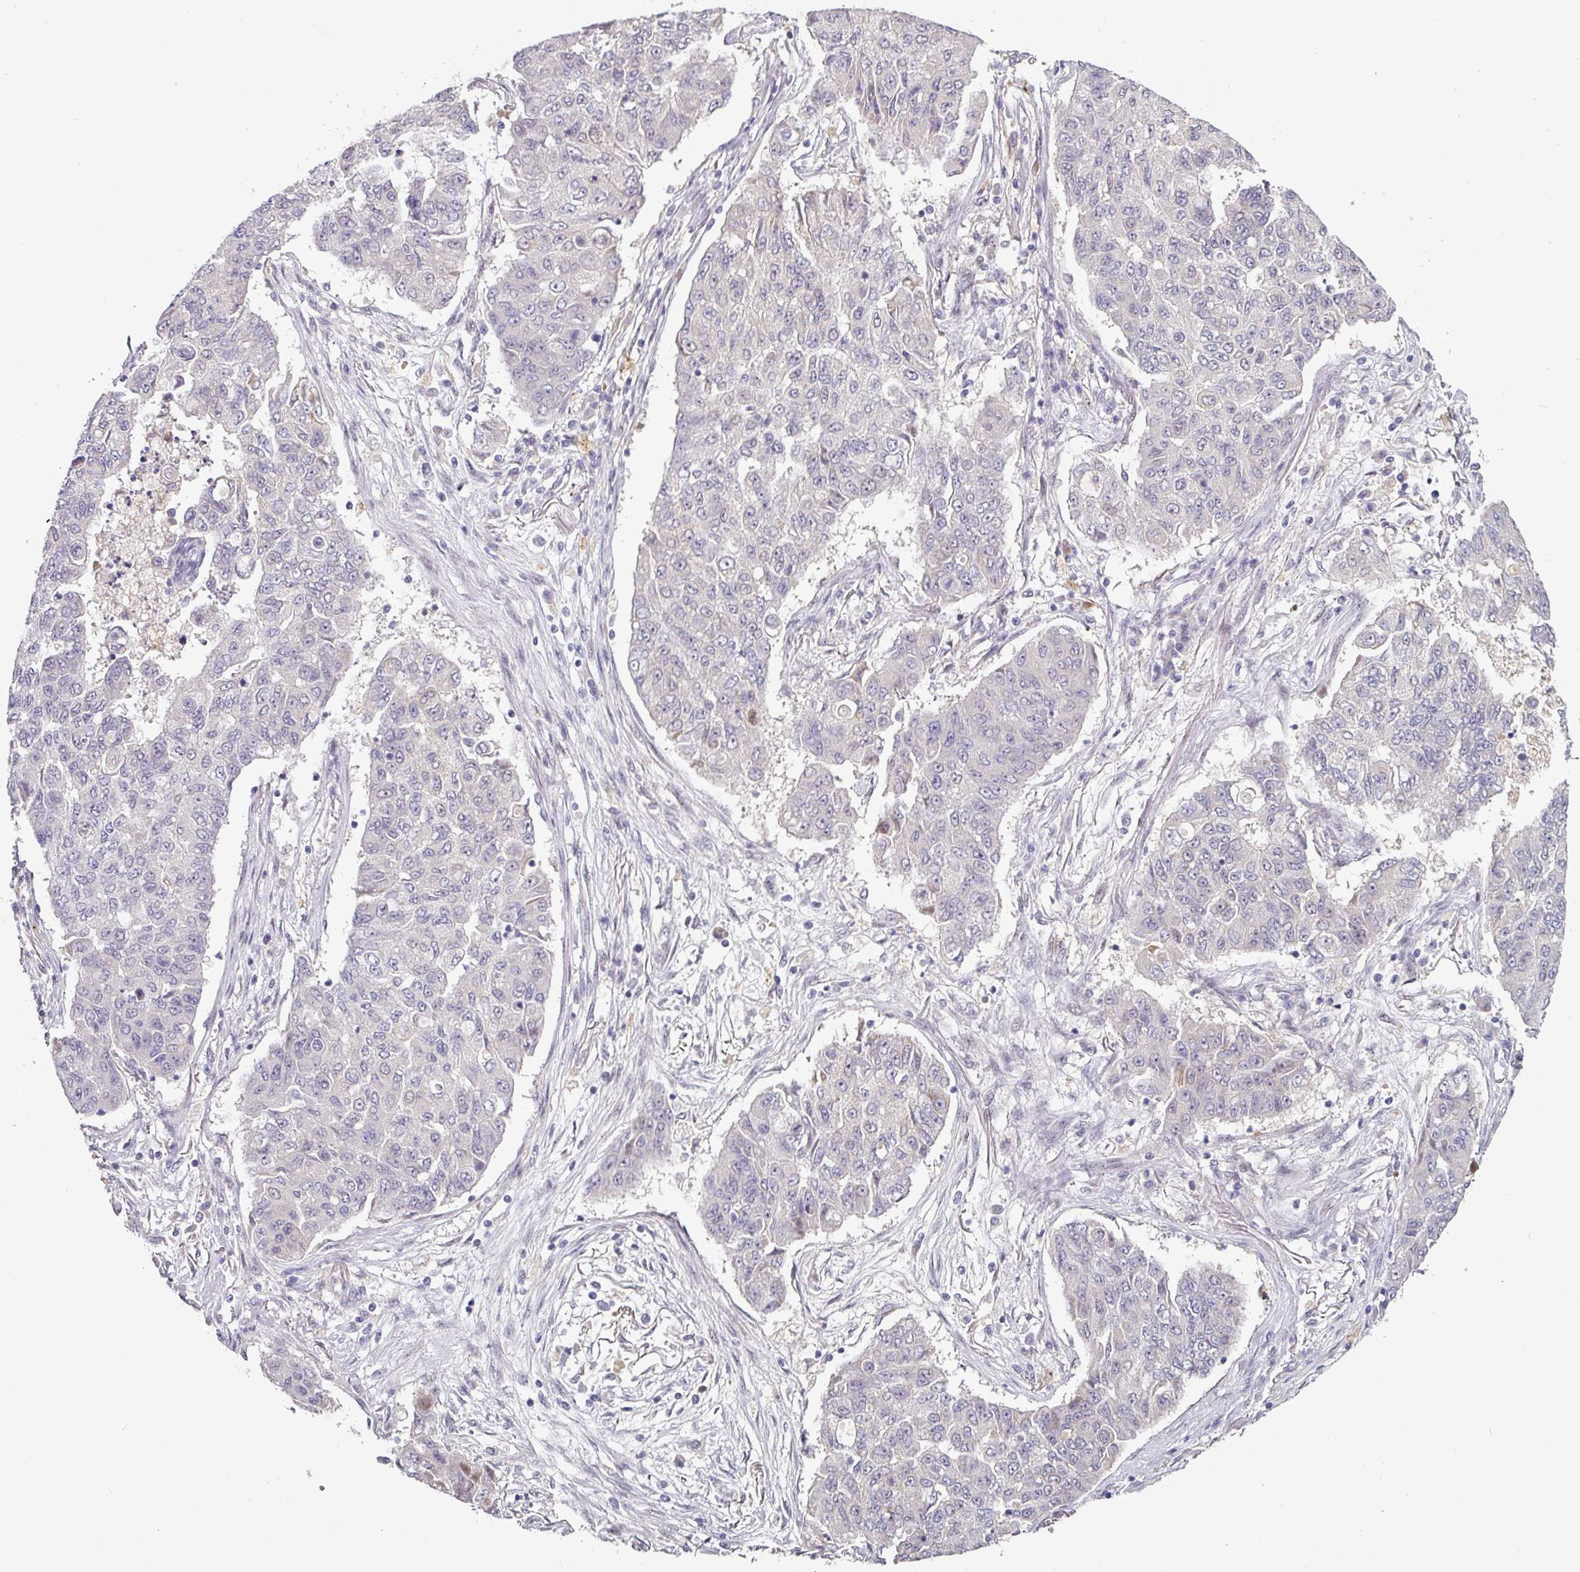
{"staining": {"intensity": "negative", "quantity": "none", "location": "none"}, "tissue": "lung cancer", "cell_type": "Tumor cells", "image_type": "cancer", "snomed": [{"axis": "morphology", "description": "Squamous cell carcinoma, NOS"}, {"axis": "topography", "description": "Lung"}], "caption": "A histopathology image of lung cancer (squamous cell carcinoma) stained for a protein reveals no brown staining in tumor cells.", "gene": "SWSAP1", "patient": {"sex": "male", "age": 74}}